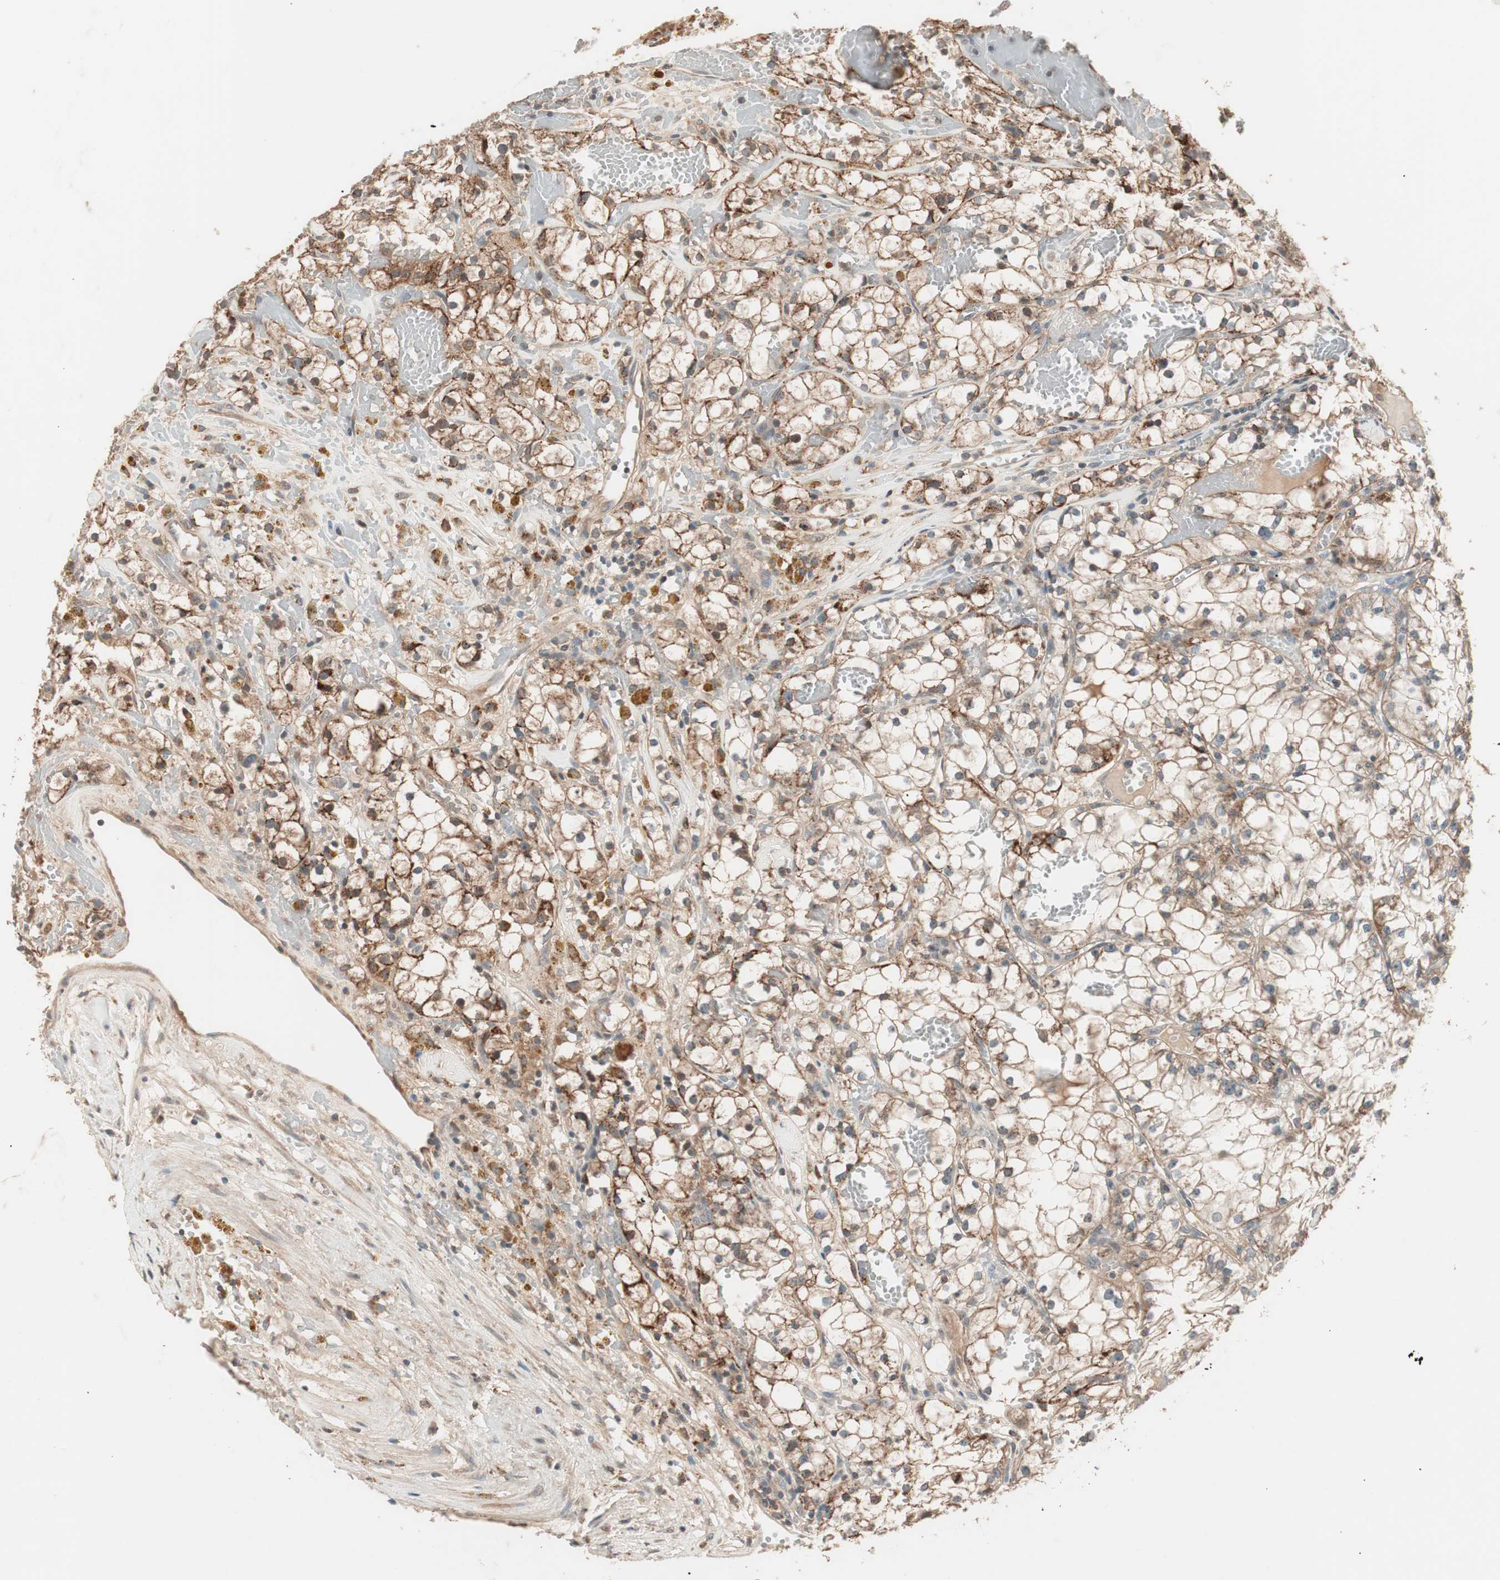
{"staining": {"intensity": "moderate", "quantity": ">75%", "location": "cytoplasmic/membranous"}, "tissue": "renal cancer", "cell_type": "Tumor cells", "image_type": "cancer", "snomed": [{"axis": "morphology", "description": "Adenocarcinoma, NOS"}, {"axis": "topography", "description": "Kidney"}], "caption": "Brown immunohistochemical staining in adenocarcinoma (renal) exhibits moderate cytoplasmic/membranous positivity in about >75% of tumor cells.", "gene": "NFRKB", "patient": {"sex": "male", "age": 56}}